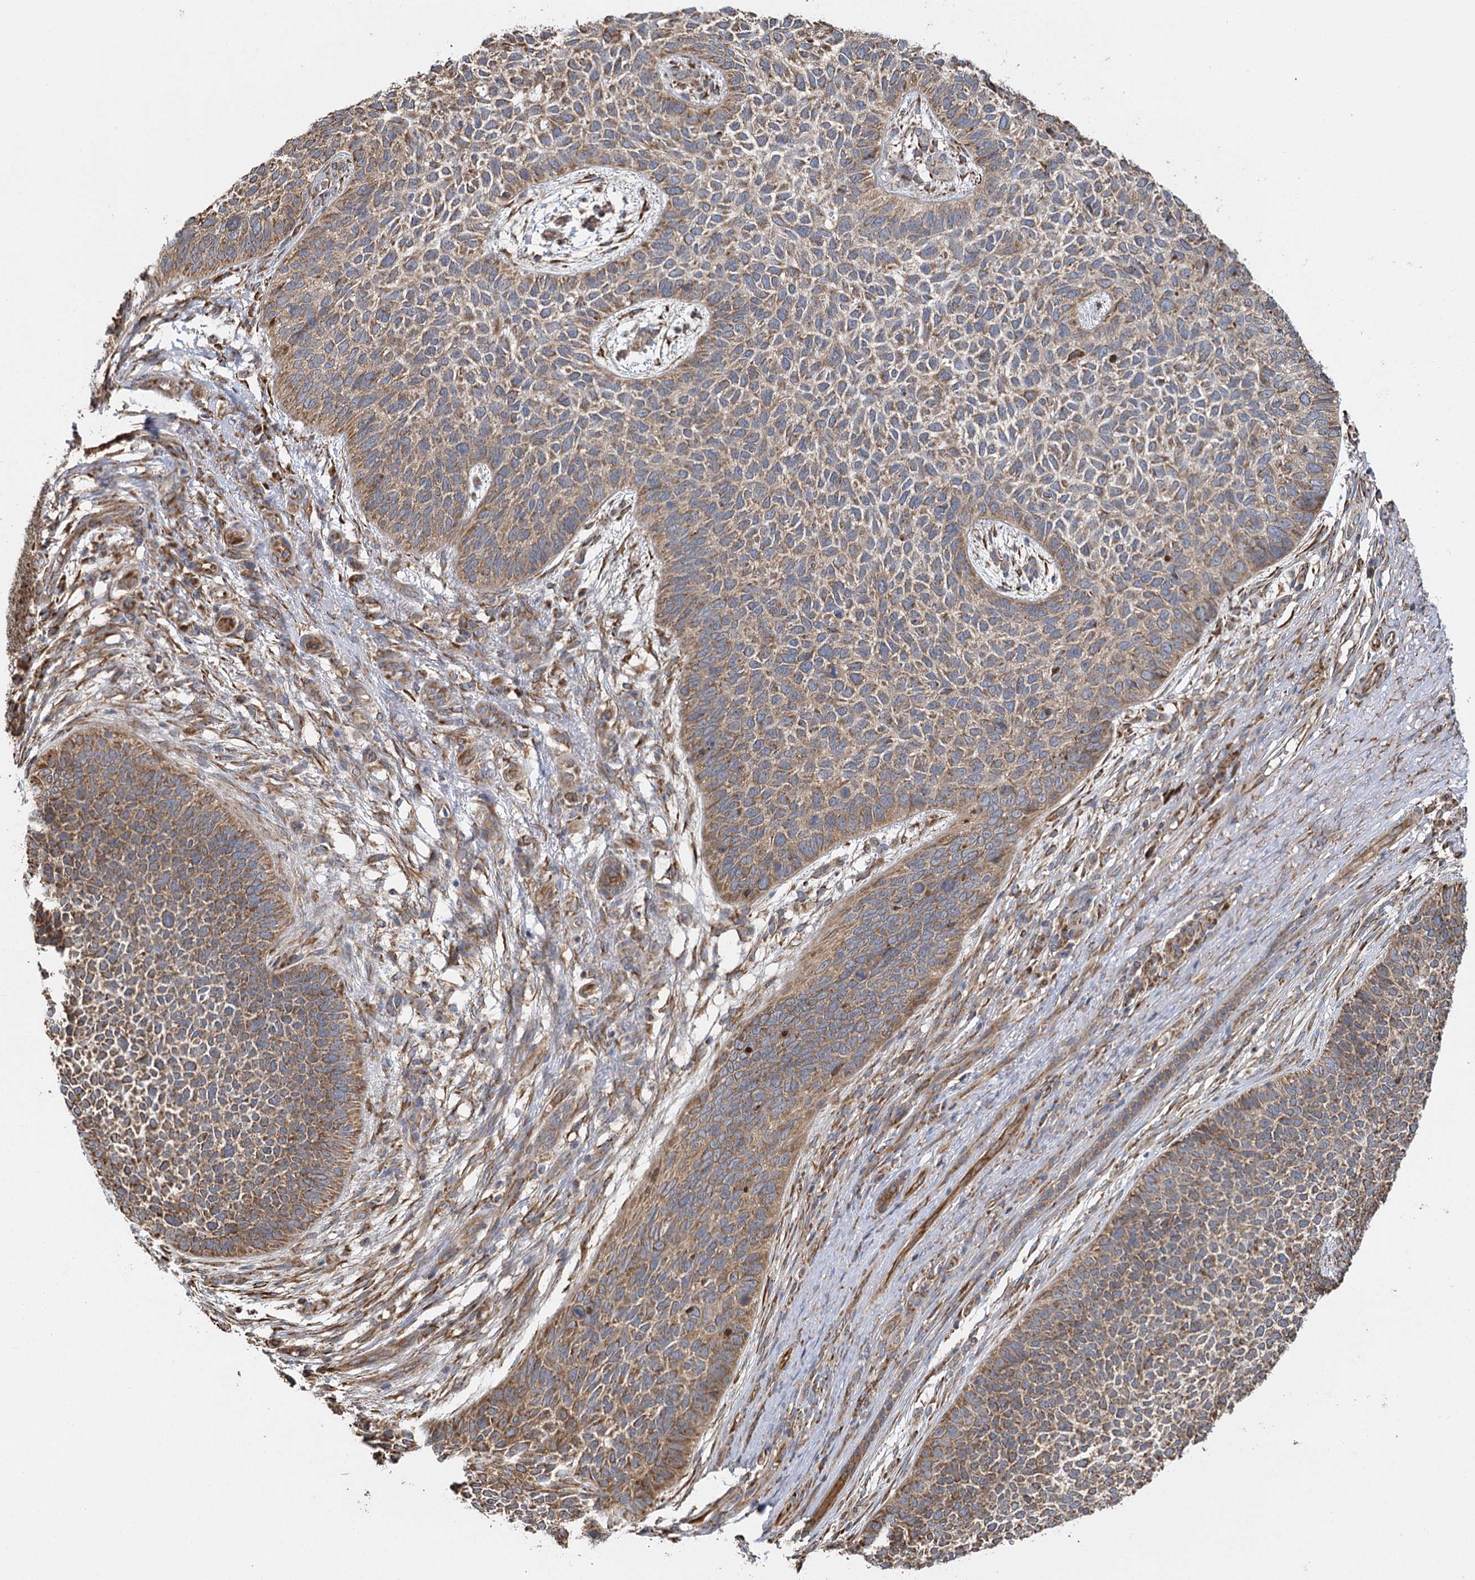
{"staining": {"intensity": "moderate", "quantity": ">75%", "location": "cytoplasmic/membranous"}, "tissue": "skin cancer", "cell_type": "Tumor cells", "image_type": "cancer", "snomed": [{"axis": "morphology", "description": "Basal cell carcinoma"}, {"axis": "topography", "description": "Skin"}], "caption": "Immunohistochemical staining of skin cancer (basal cell carcinoma) demonstrates medium levels of moderate cytoplasmic/membranous protein expression in about >75% of tumor cells. The staining was performed using DAB (3,3'-diaminobenzidine), with brown indicating positive protein expression. Nuclei are stained blue with hematoxylin.", "gene": "IL11RA", "patient": {"sex": "female", "age": 84}}